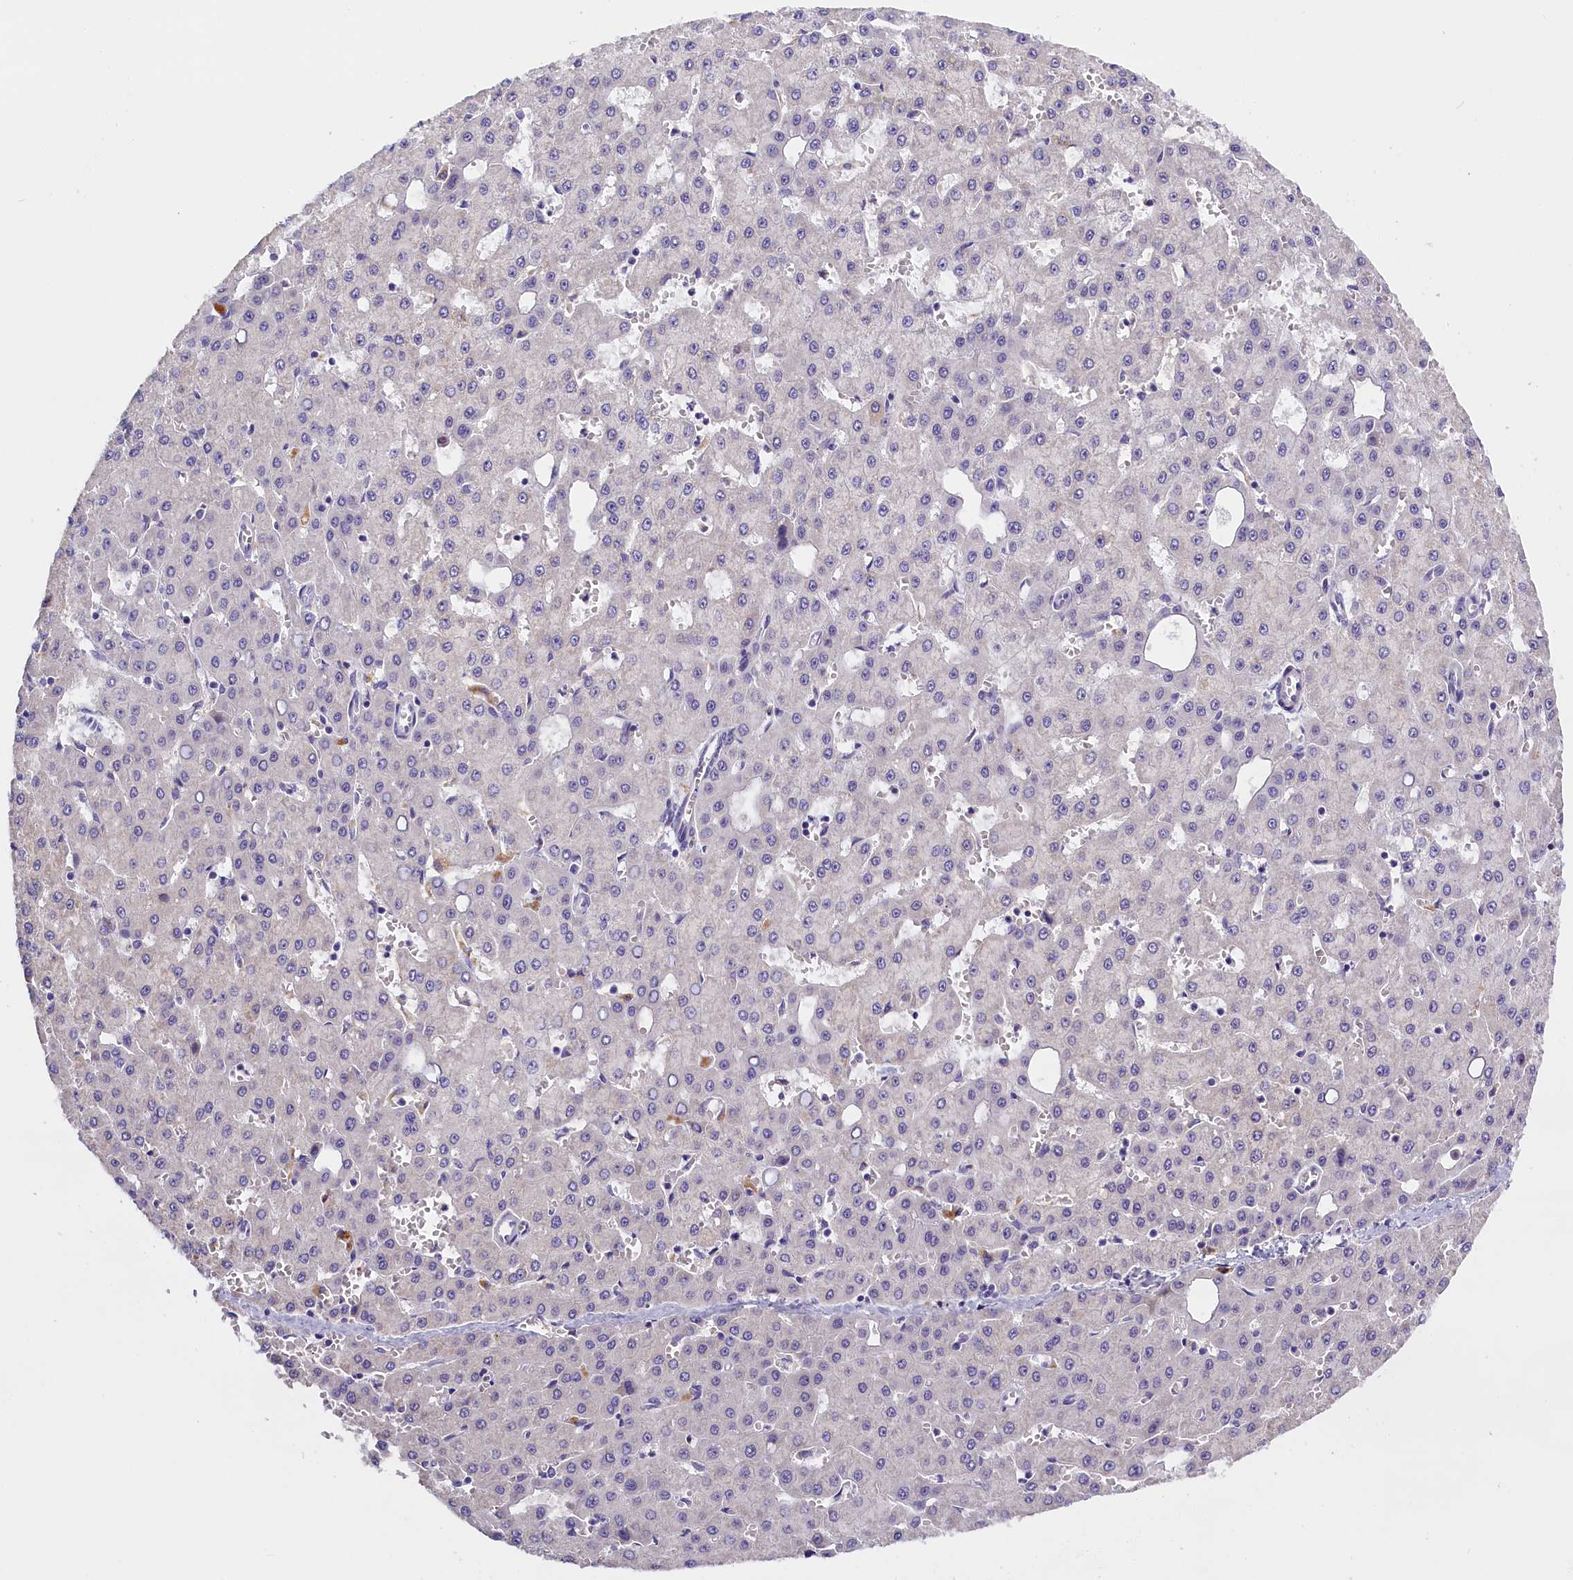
{"staining": {"intensity": "negative", "quantity": "none", "location": "none"}, "tissue": "liver cancer", "cell_type": "Tumor cells", "image_type": "cancer", "snomed": [{"axis": "morphology", "description": "Carcinoma, Hepatocellular, NOS"}, {"axis": "topography", "description": "Liver"}], "caption": "This is an immunohistochemistry image of liver cancer (hepatocellular carcinoma). There is no positivity in tumor cells.", "gene": "RTTN", "patient": {"sex": "male", "age": 47}}